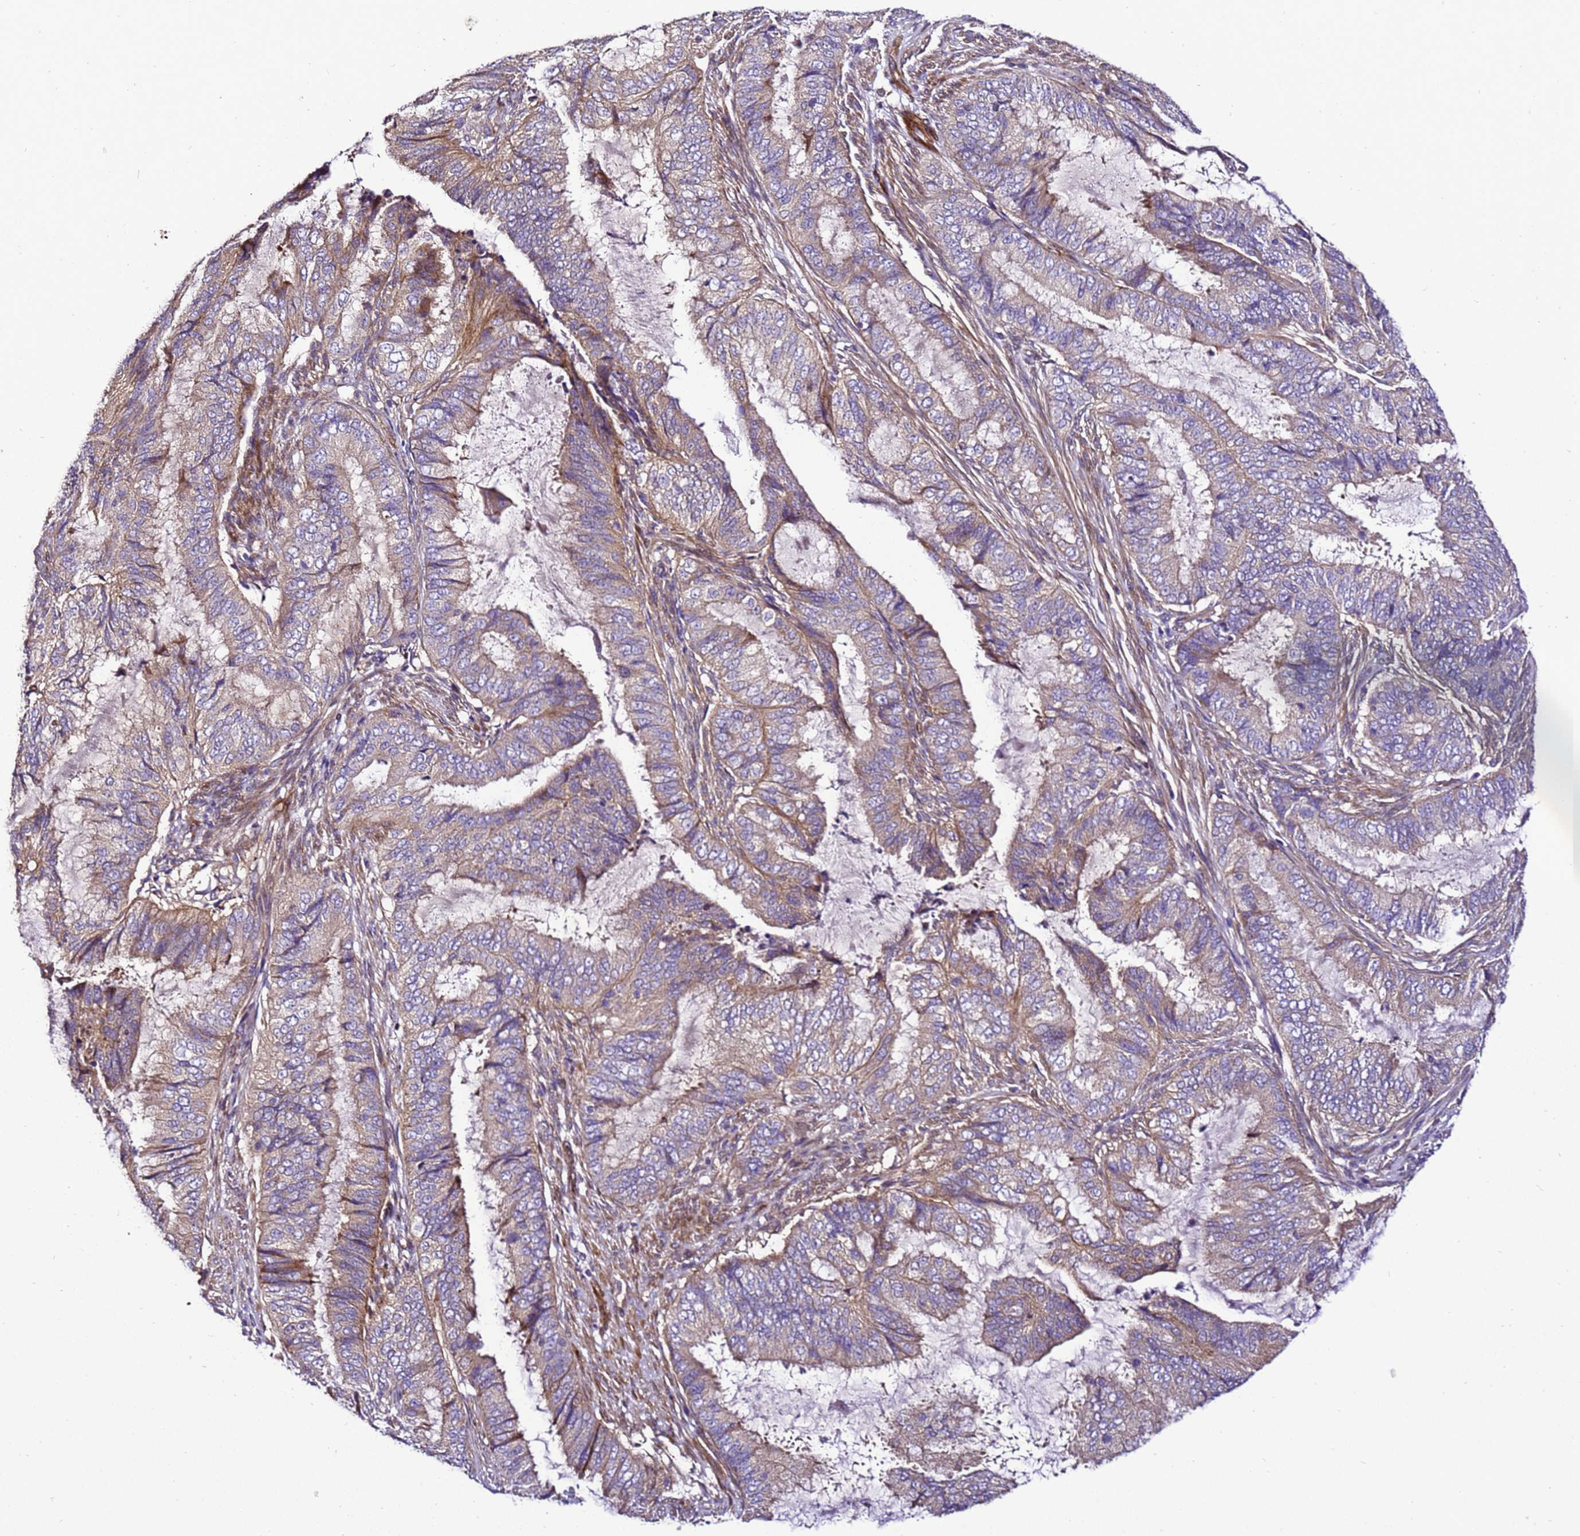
{"staining": {"intensity": "moderate", "quantity": "<25%", "location": "cytoplasmic/membranous"}, "tissue": "endometrial cancer", "cell_type": "Tumor cells", "image_type": "cancer", "snomed": [{"axis": "morphology", "description": "Adenocarcinoma, NOS"}, {"axis": "topography", "description": "Endometrium"}], "caption": "This histopathology image displays immunohistochemistry staining of human endometrial adenocarcinoma, with low moderate cytoplasmic/membranous positivity in approximately <25% of tumor cells.", "gene": "ZNF417", "patient": {"sex": "female", "age": 51}}